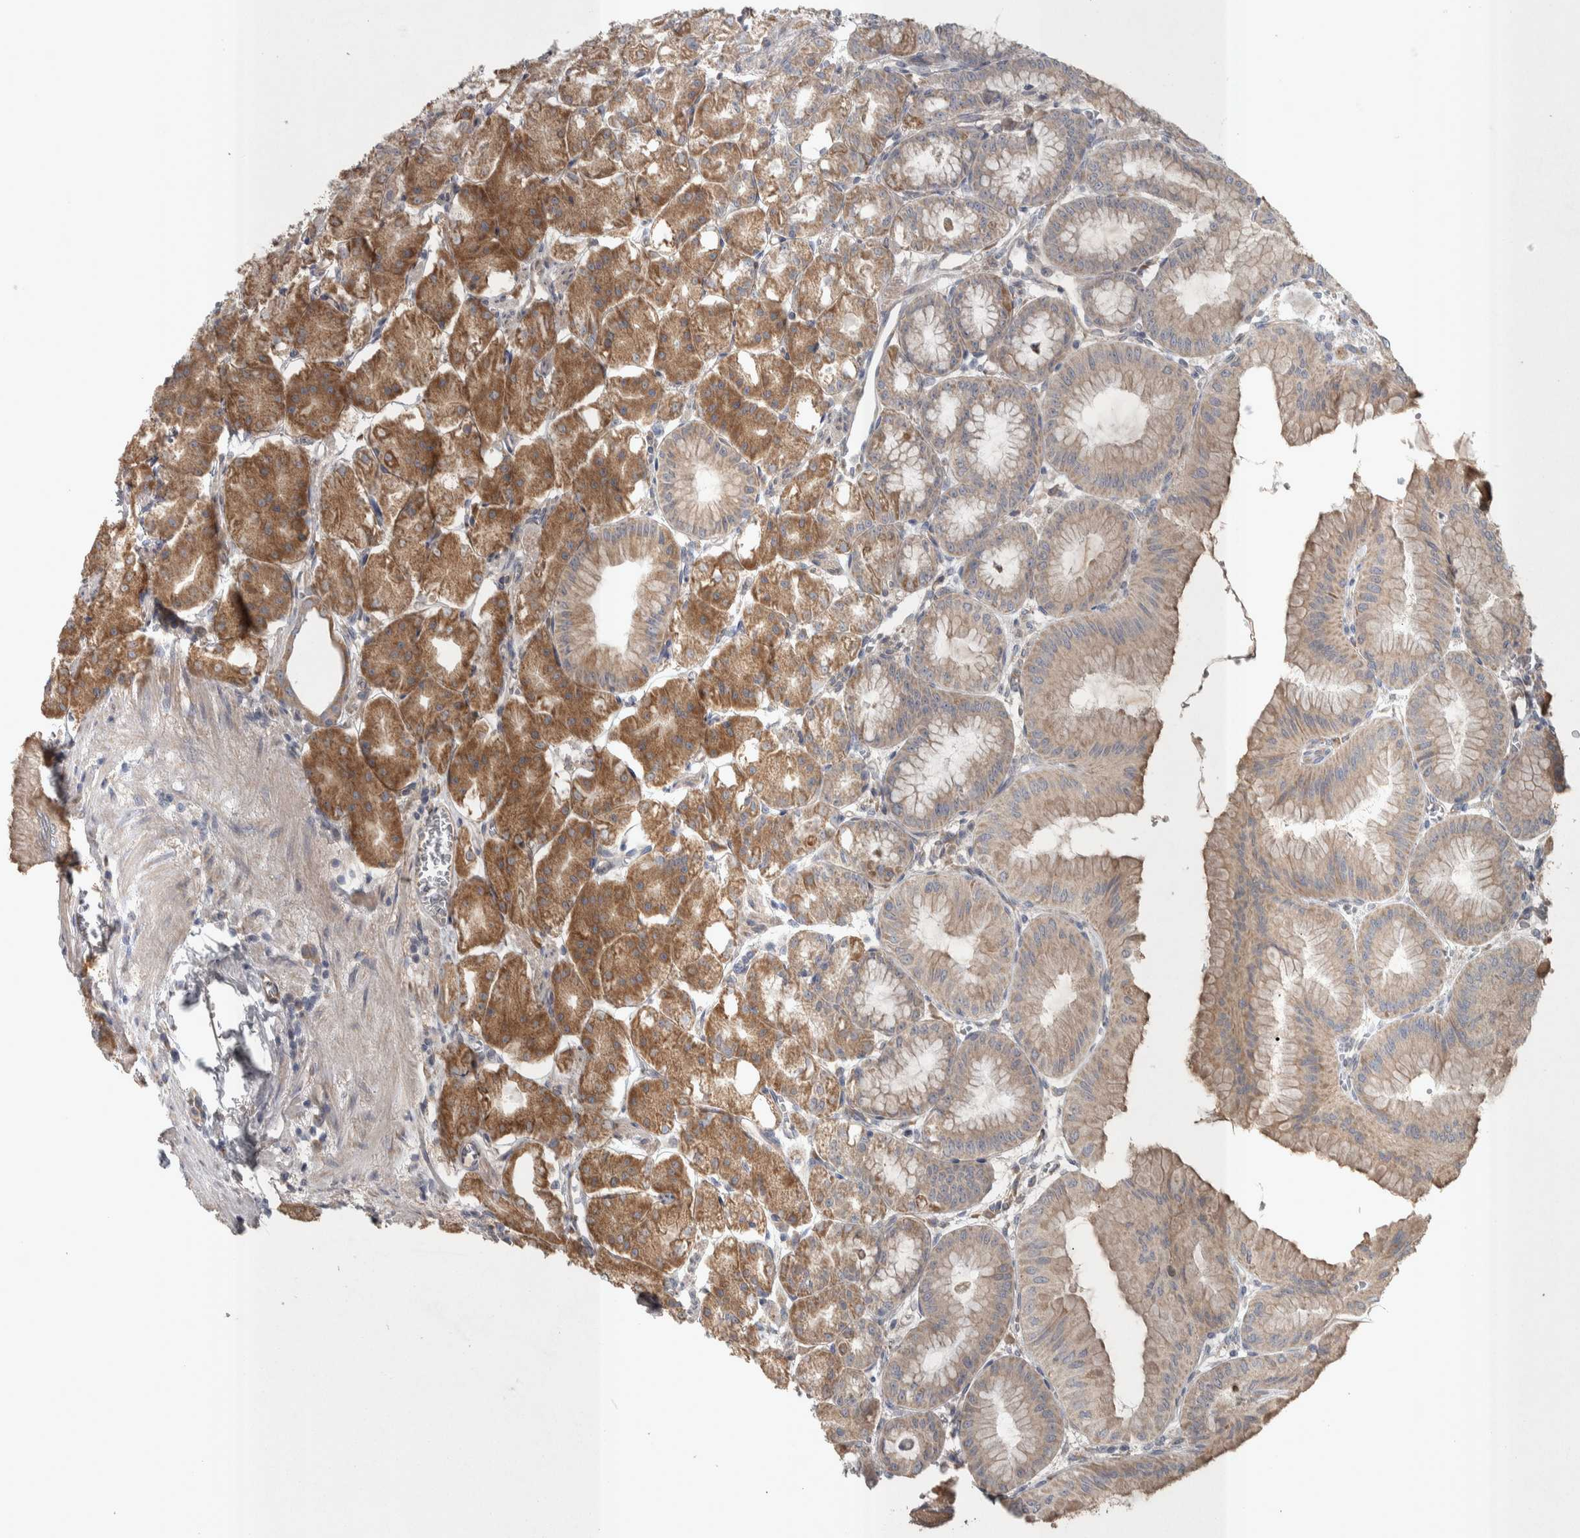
{"staining": {"intensity": "moderate", "quantity": ">75%", "location": "cytoplasmic/membranous"}, "tissue": "stomach", "cell_type": "Glandular cells", "image_type": "normal", "snomed": [{"axis": "morphology", "description": "Normal tissue, NOS"}, {"axis": "topography", "description": "Stomach, lower"}], "caption": "Approximately >75% of glandular cells in benign human stomach exhibit moderate cytoplasmic/membranous protein positivity as visualized by brown immunohistochemical staining.", "gene": "SRP68", "patient": {"sex": "male", "age": 71}}